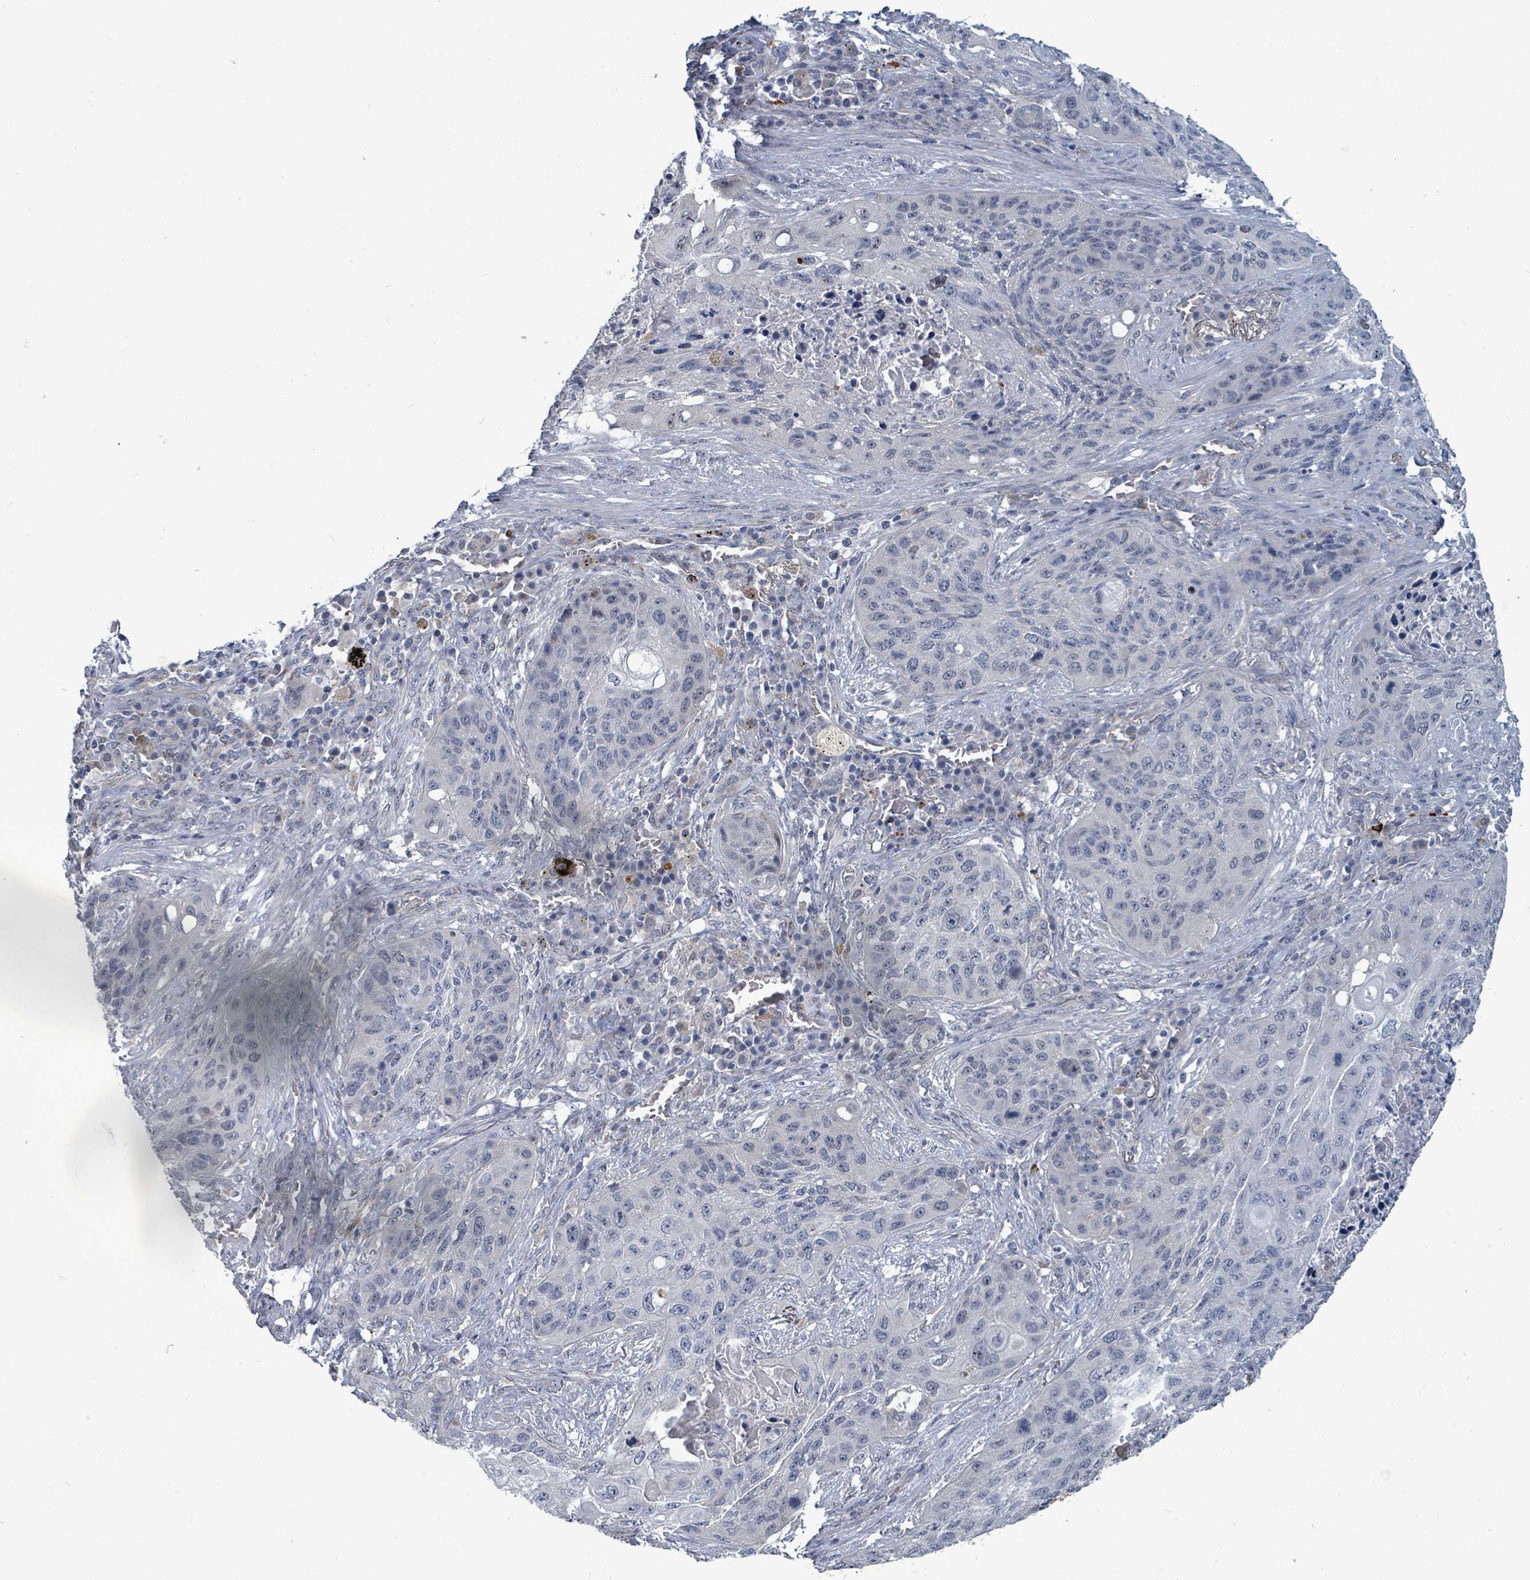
{"staining": {"intensity": "negative", "quantity": "none", "location": "none"}, "tissue": "lung cancer", "cell_type": "Tumor cells", "image_type": "cancer", "snomed": [{"axis": "morphology", "description": "Squamous cell carcinoma, NOS"}, {"axis": "topography", "description": "Lung"}], "caption": "IHC of human lung squamous cell carcinoma shows no expression in tumor cells.", "gene": "TRDMT1", "patient": {"sex": "female", "age": 63}}